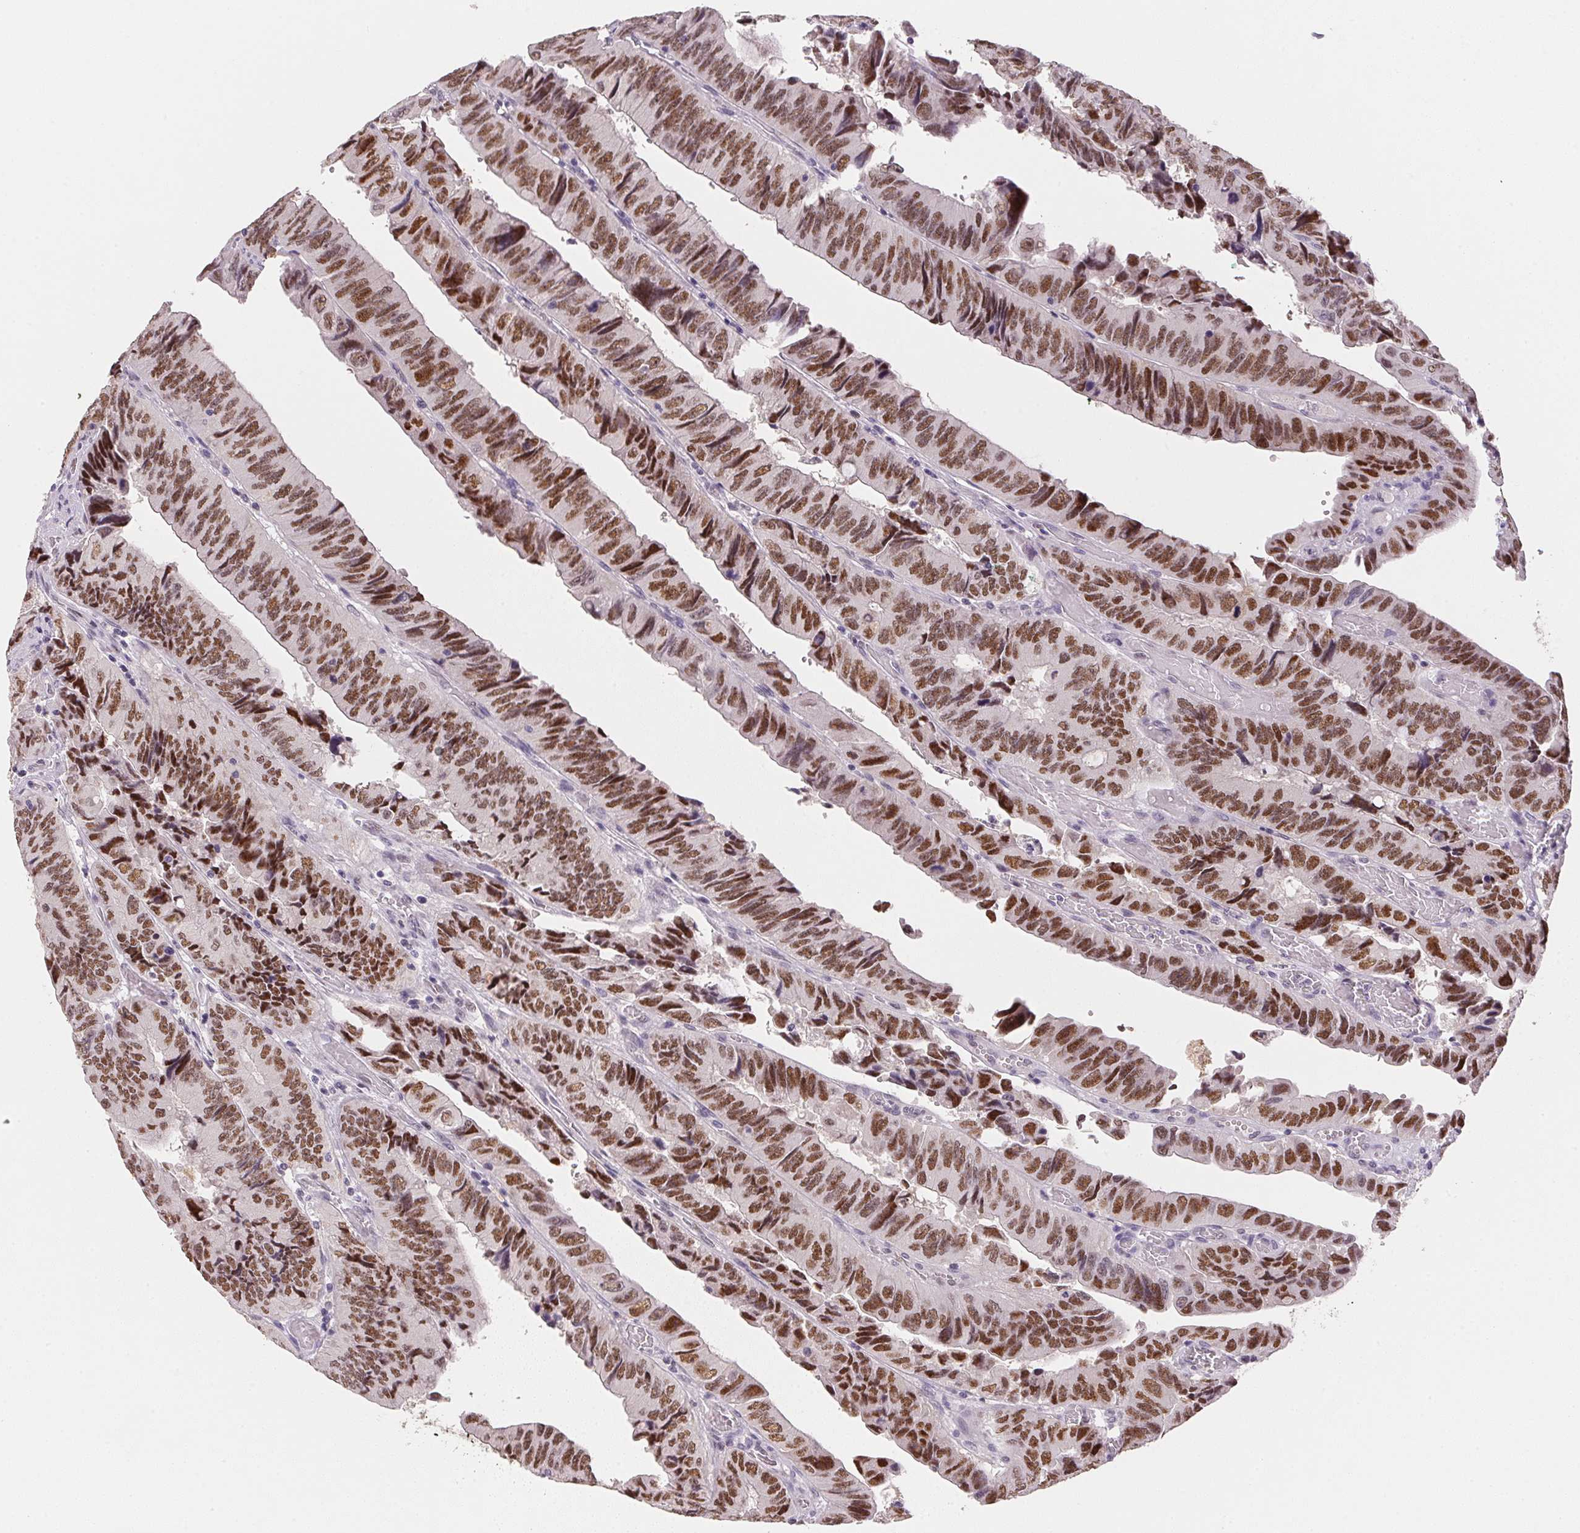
{"staining": {"intensity": "moderate", "quantity": ">75%", "location": "nuclear"}, "tissue": "colorectal cancer", "cell_type": "Tumor cells", "image_type": "cancer", "snomed": [{"axis": "morphology", "description": "Adenocarcinoma, NOS"}, {"axis": "topography", "description": "Colon"}], "caption": "The image reveals immunohistochemical staining of colorectal cancer. There is moderate nuclear positivity is appreciated in about >75% of tumor cells.", "gene": "POLR3G", "patient": {"sex": "female", "age": 84}}